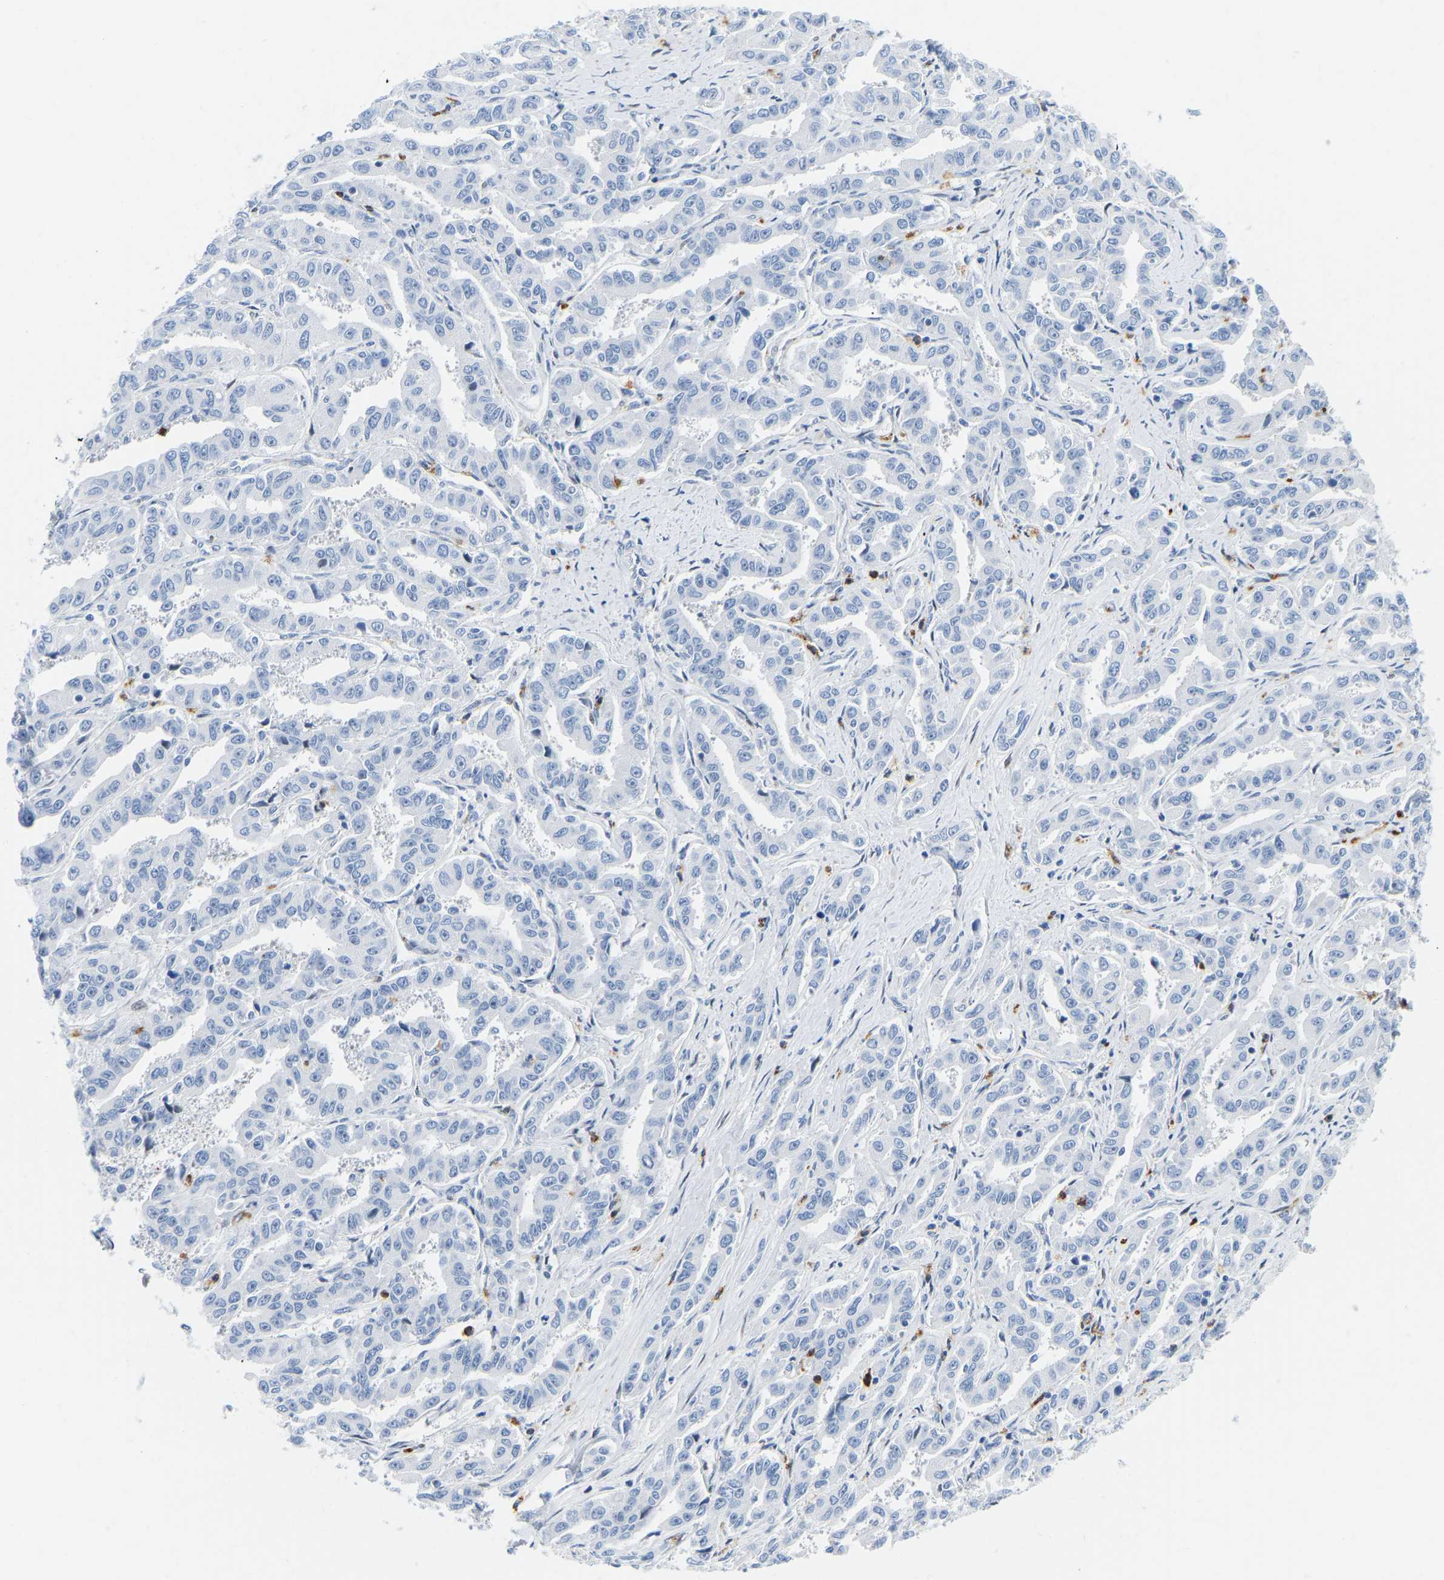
{"staining": {"intensity": "negative", "quantity": "none", "location": "none"}, "tissue": "liver cancer", "cell_type": "Tumor cells", "image_type": "cancer", "snomed": [{"axis": "morphology", "description": "Cholangiocarcinoma"}, {"axis": "topography", "description": "Liver"}], "caption": "DAB immunohistochemical staining of human cholangiocarcinoma (liver) demonstrates no significant expression in tumor cells. (DAB IHC, high magnification).", "gene": "HDAC5", "patient": {"sex": "male", "age": 59}}